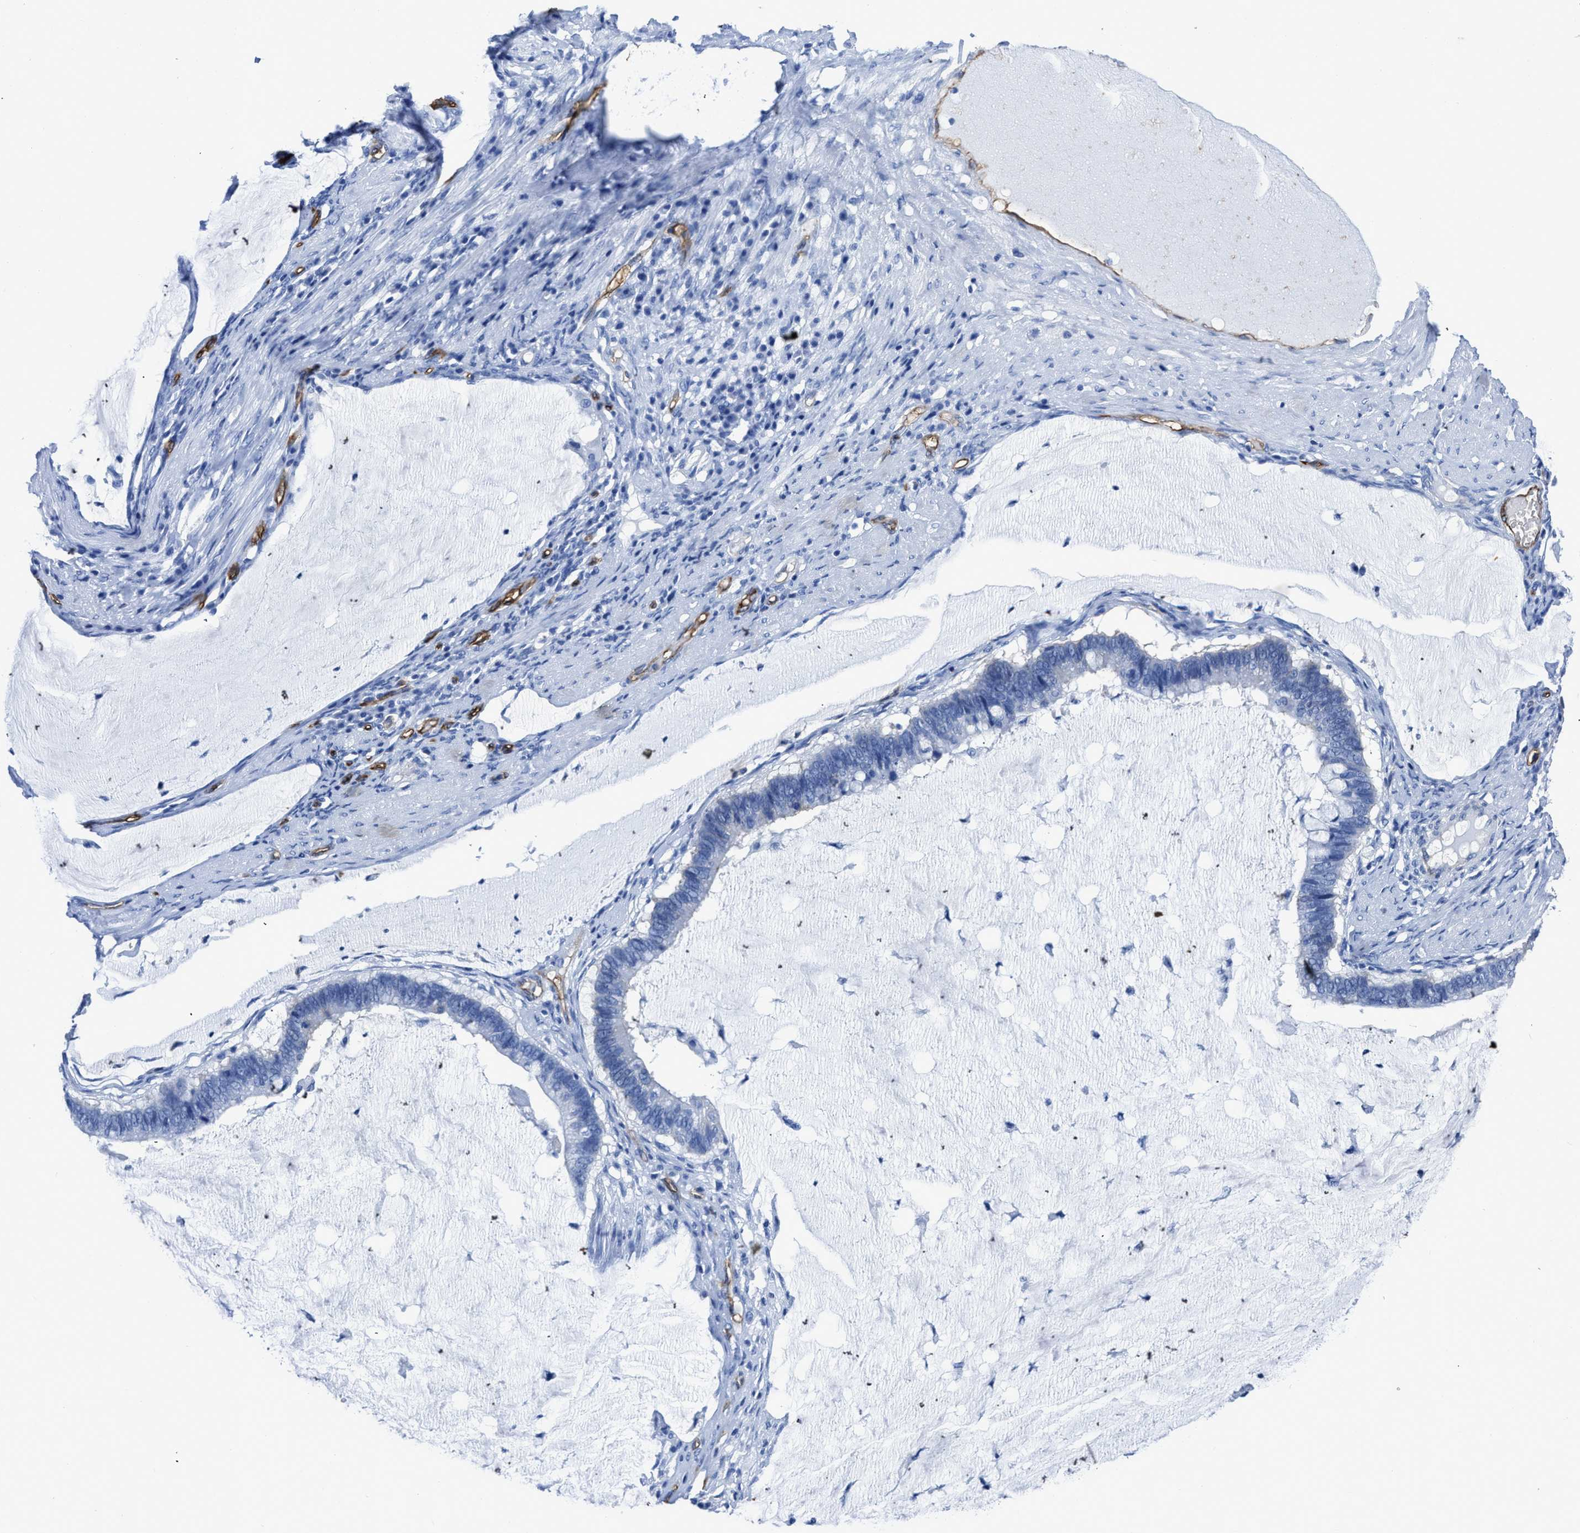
{"staining": {"intensity": "negative", "quantity": "none", "location": "none"}, "tissue": "ovarian cancer", "cell_type": "Tumor cells", "image_type": "cancer", "snomed": [{"axis": "morphology", "description": "Cystadenocarcinoma, mucinous, NOS"}, {"axis": "topography", "description": "Ovary"}], "caption": "Tumor cells show no significant positivity in ovarian cancer (mucinous cystadenocarcinoma). The staining is performed using DAB brown chromogen with nuclei counter-stained in using hematoxylin.", "gene": "AQP1", "patient": {"sex": "female", "age": 61}}